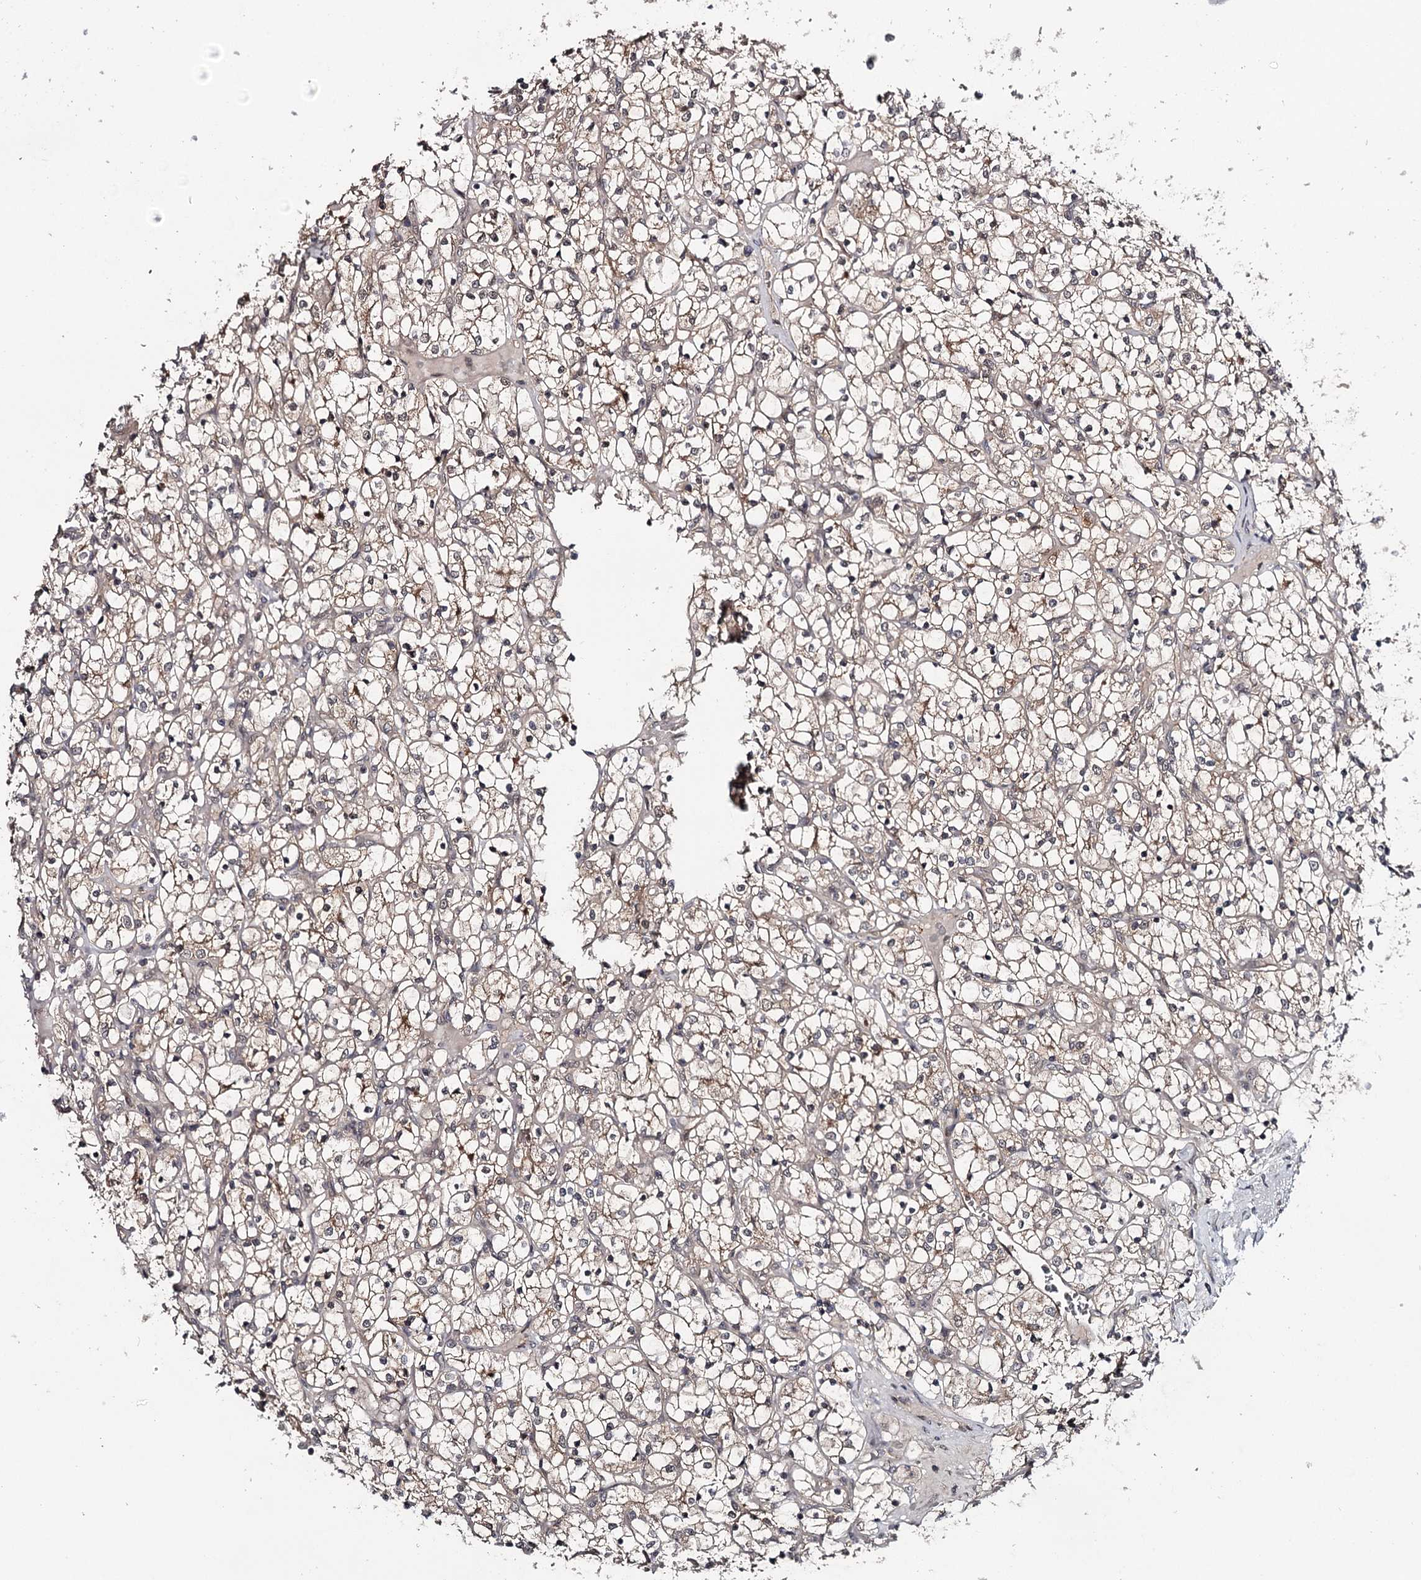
{"staining": {"intensity": "weak", "quantity": "<25%", "location": "nuclear"}, "tissue": "renal cancer", "cell_type": "Tumor cells", "image_type": "cancer", "snomed": [{"axis": "morphology", "description": "Adenocarcinoma, NOS"}, {"axis": "topography", "description": "Kidney"}], "caption": "A photomicrograph of human renal cancer (adenocarcinoma) is negative for staining in tumor cells. (DAB IHC, high magnification).", "gene": "GTSF1", "patient": {"sex": "female", "age": 69}}